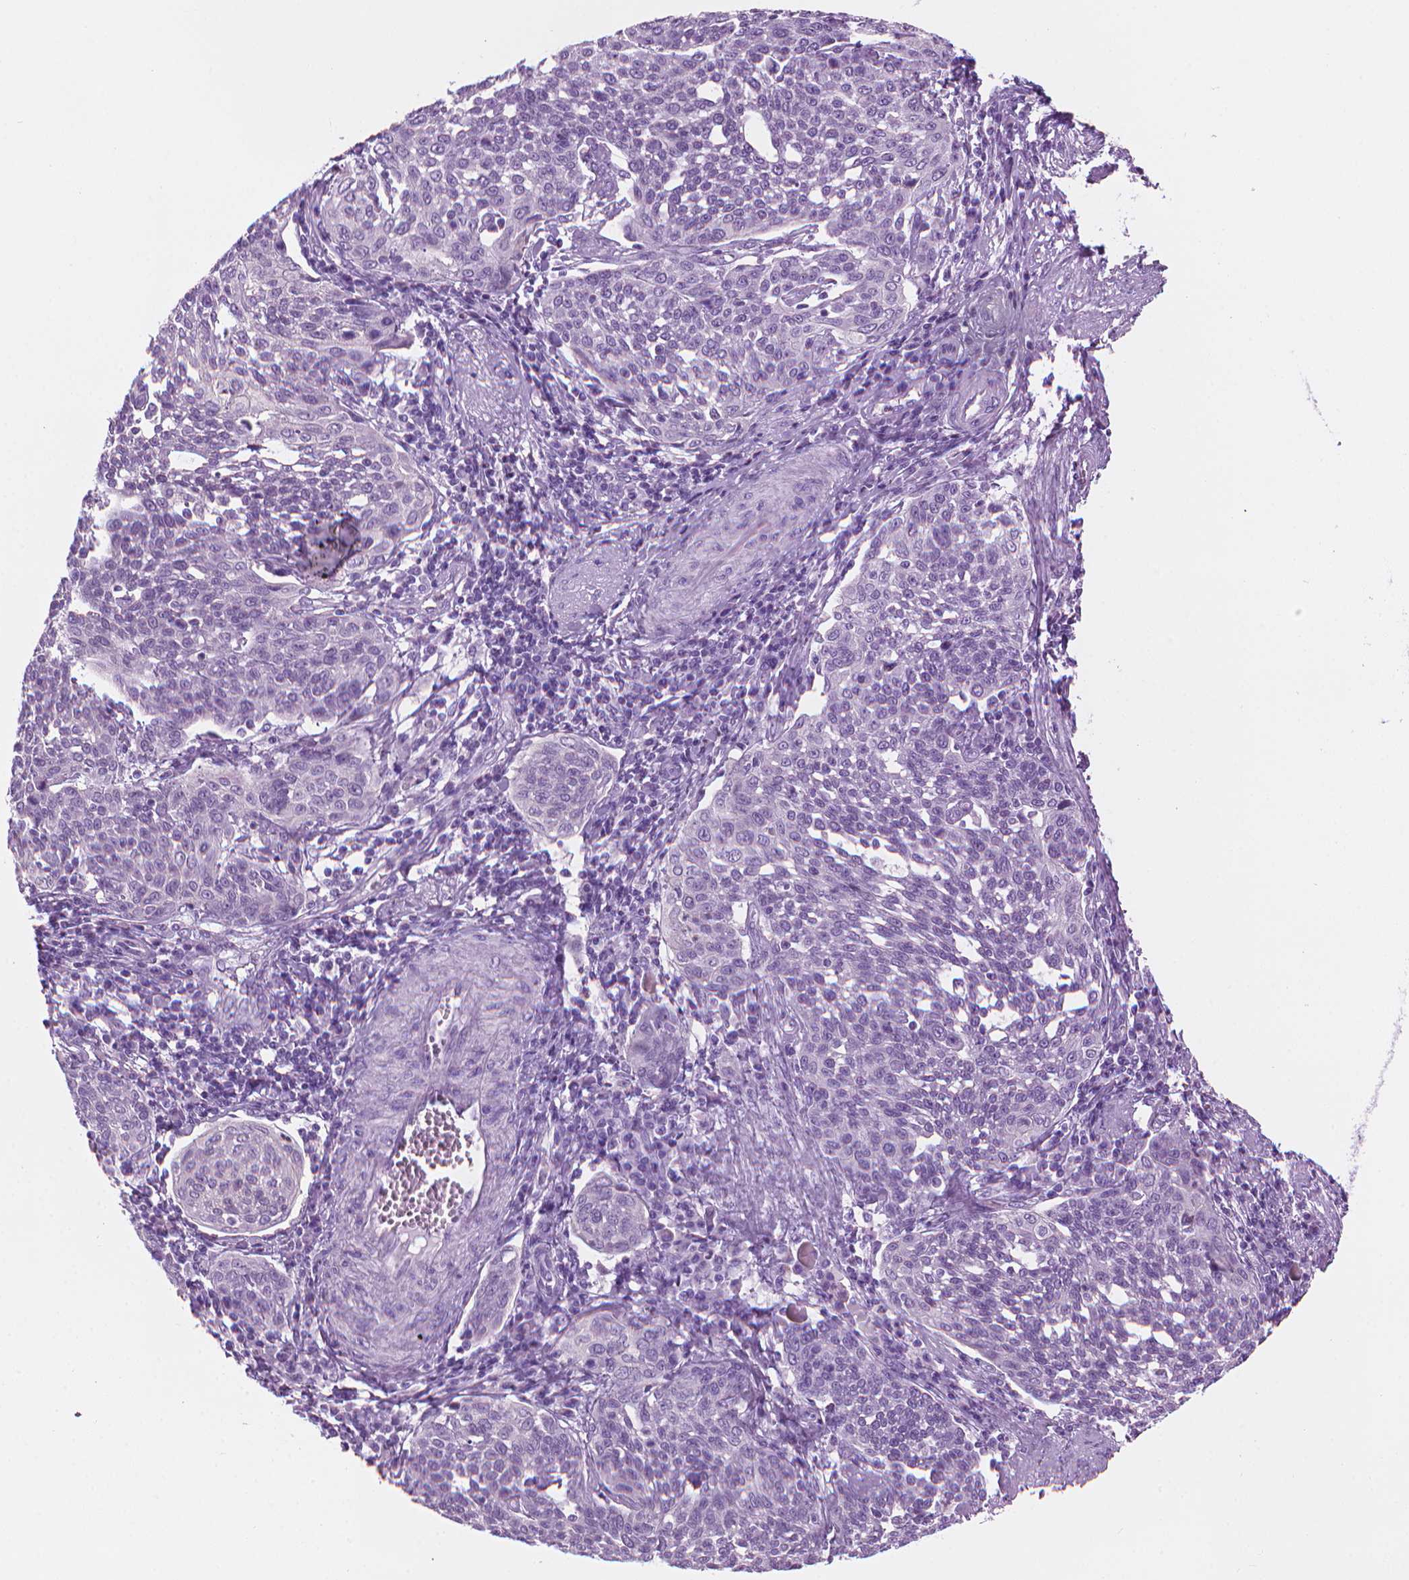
{"staining": {"intensity": "negative", "quantity": "none", "location": "none"}, "tissue": "cervical cancer", "cell_type": "Tumor cells", "image_type": "cancer", "snomed": [{"axis": "morphology", "description": "Squamous cell carcinoma, NOS"}, {"axis": "topography", "description": "Cervix"}], "caption": "Tumor cells are negative for brown protein staining in cervical cancer.", "gene": "TTC29", "patient": {"sex": "female", "age": 34}}